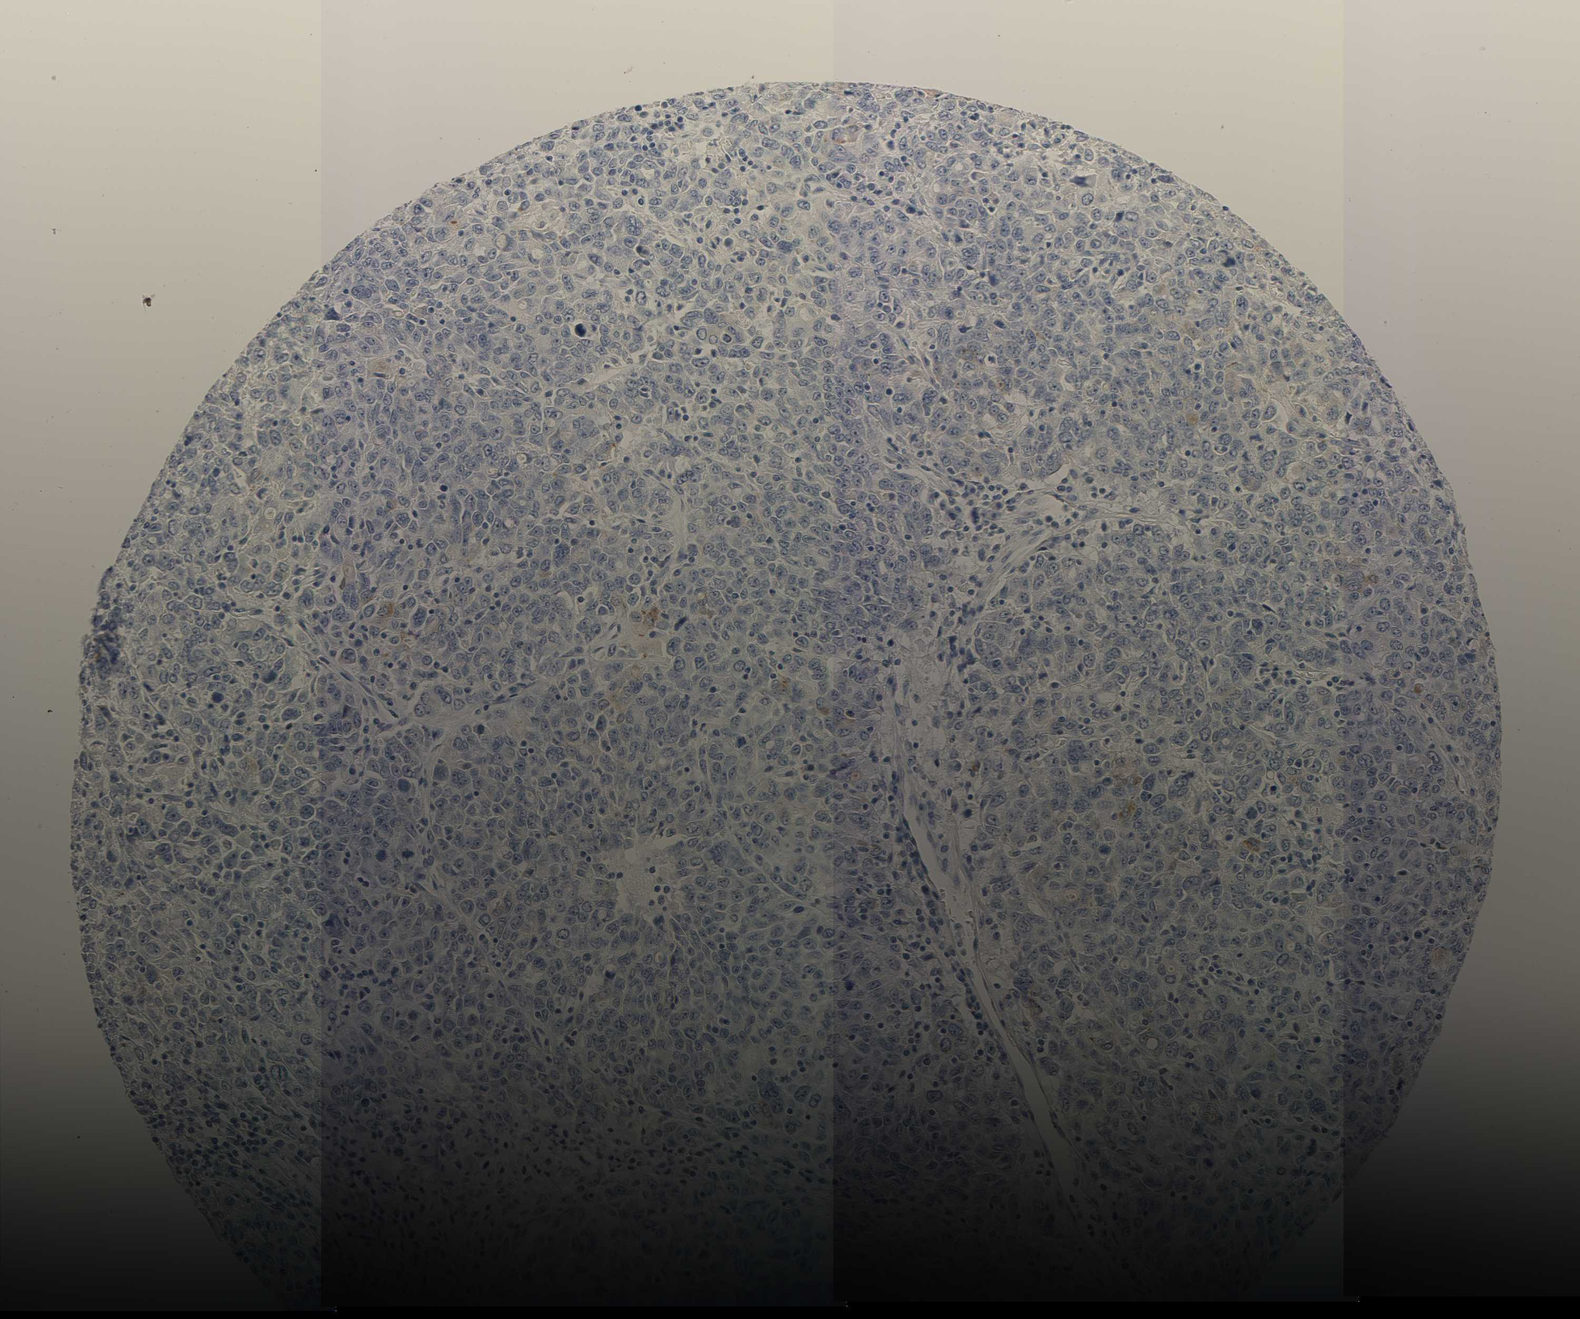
{"staining": {"intensity": "moderate", "quantity": "<25%", "location": "cytoplasmic/membranous"}, "tissue": "ovarian cancer", "cell_type": "Tumor cells", "image_type": "cancer", "snomed": [{"axis": "morphology", "description": "Carcinoma, endometroid"}, {"axis": "topography", "description": "Ovary"}], "caption": "Immunohistochemistry (IHC) photomicrograph of neoplastic tissue: human ovarian cancer (endometroid carcinoma) stained using IHC demonstrates low levels of moderate protein expression localized specifically in the cytoplasmic/membranous of tumor cells, appearing as a cytoplasmic/membranous brown color.", "gene": "ACP3", "patient": {"sex": "female", "age": 62}}